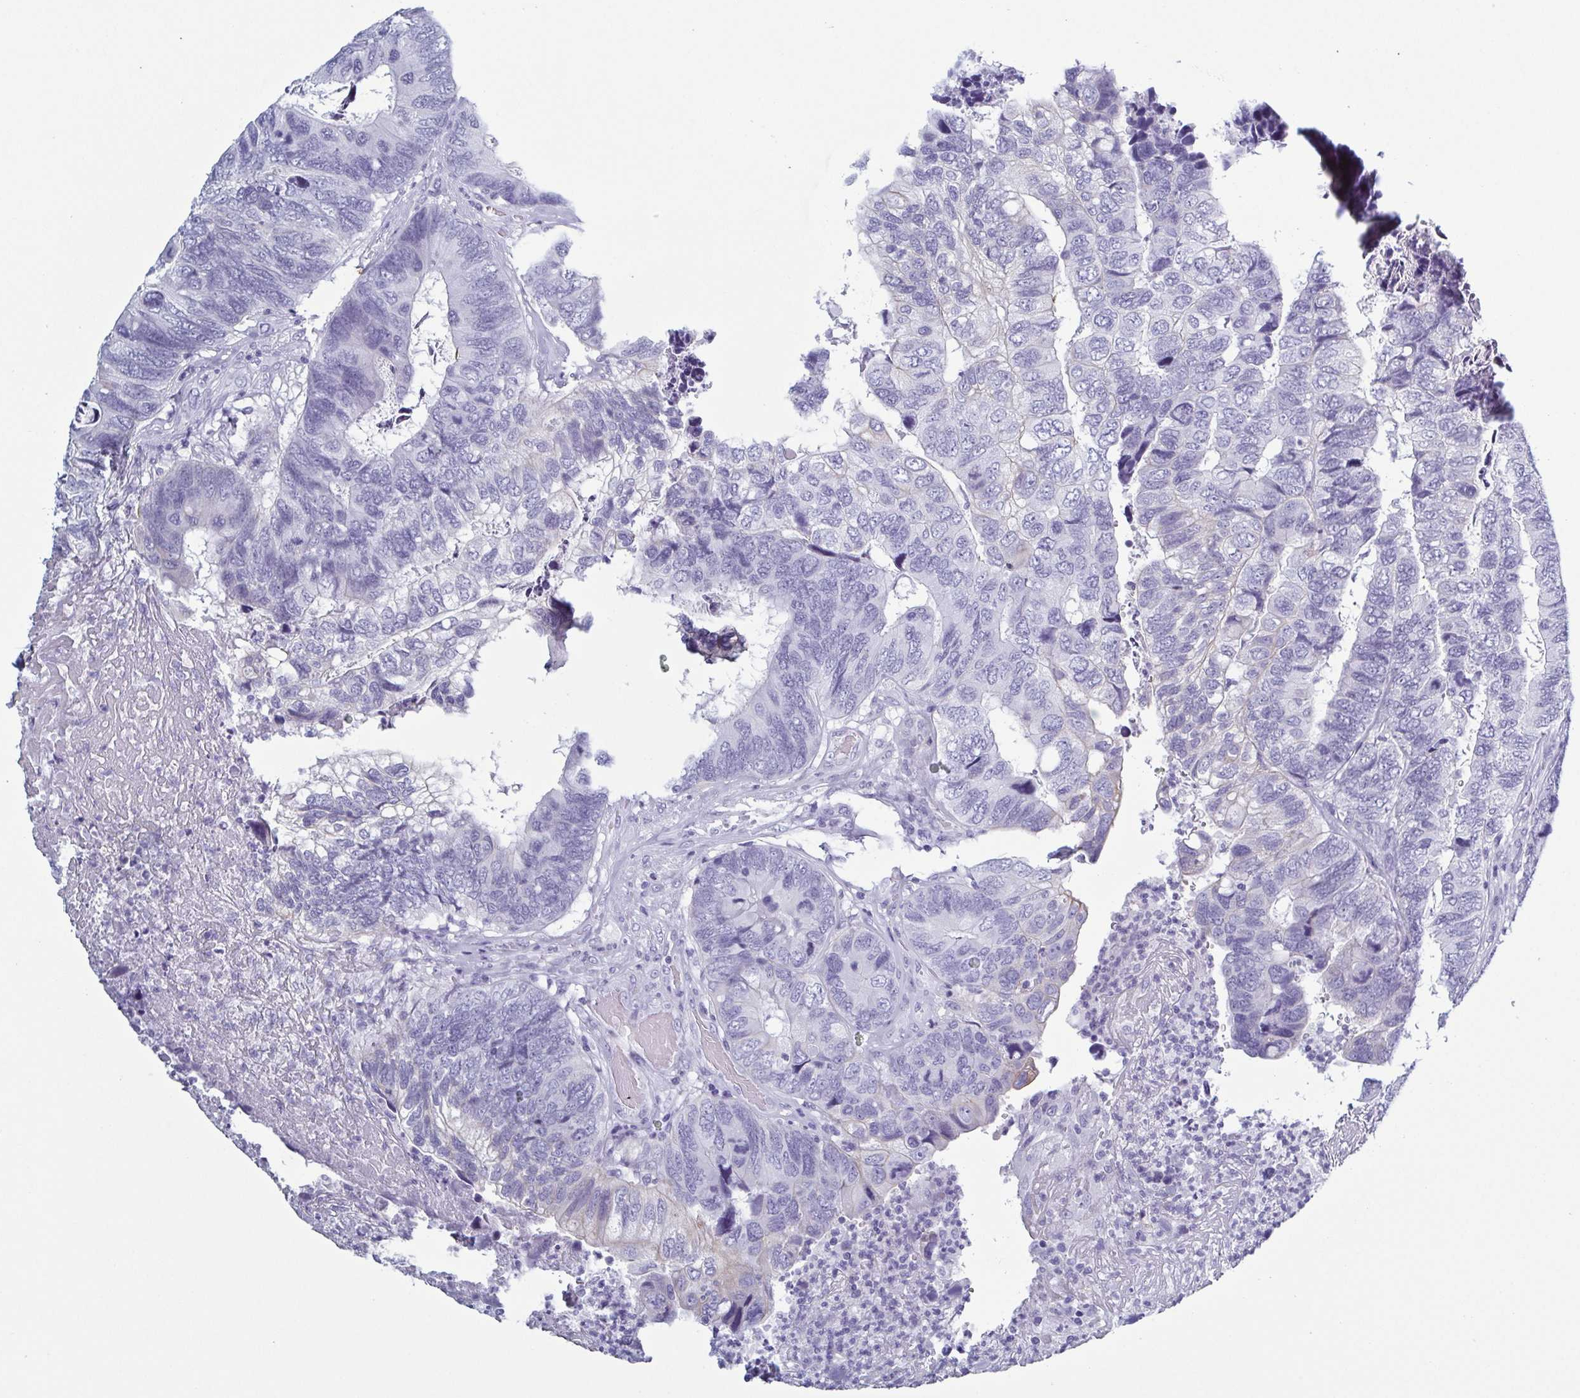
{"staining": {"intensity": "negative", "quantity": "none", "location": "none"}, "tissue": "colorectal cancer", "cell_type": "Tumor cells", "image_type": "cancer", "snomed": [{"axis": "morphology", "description": "Adenocarcinoma, NOS"}, {"axis": "topography", "description": "Colon"}], "caption": "This is a histopathology image of IHC staining of colorectal cancer (adenocarcinoma), which shows no positivity in tumor cells. (DAB IHC visualized using brightfield microscopy, high magnification).", "gene": "KRT10", "patient": {"sex": "female", "age": 67}}